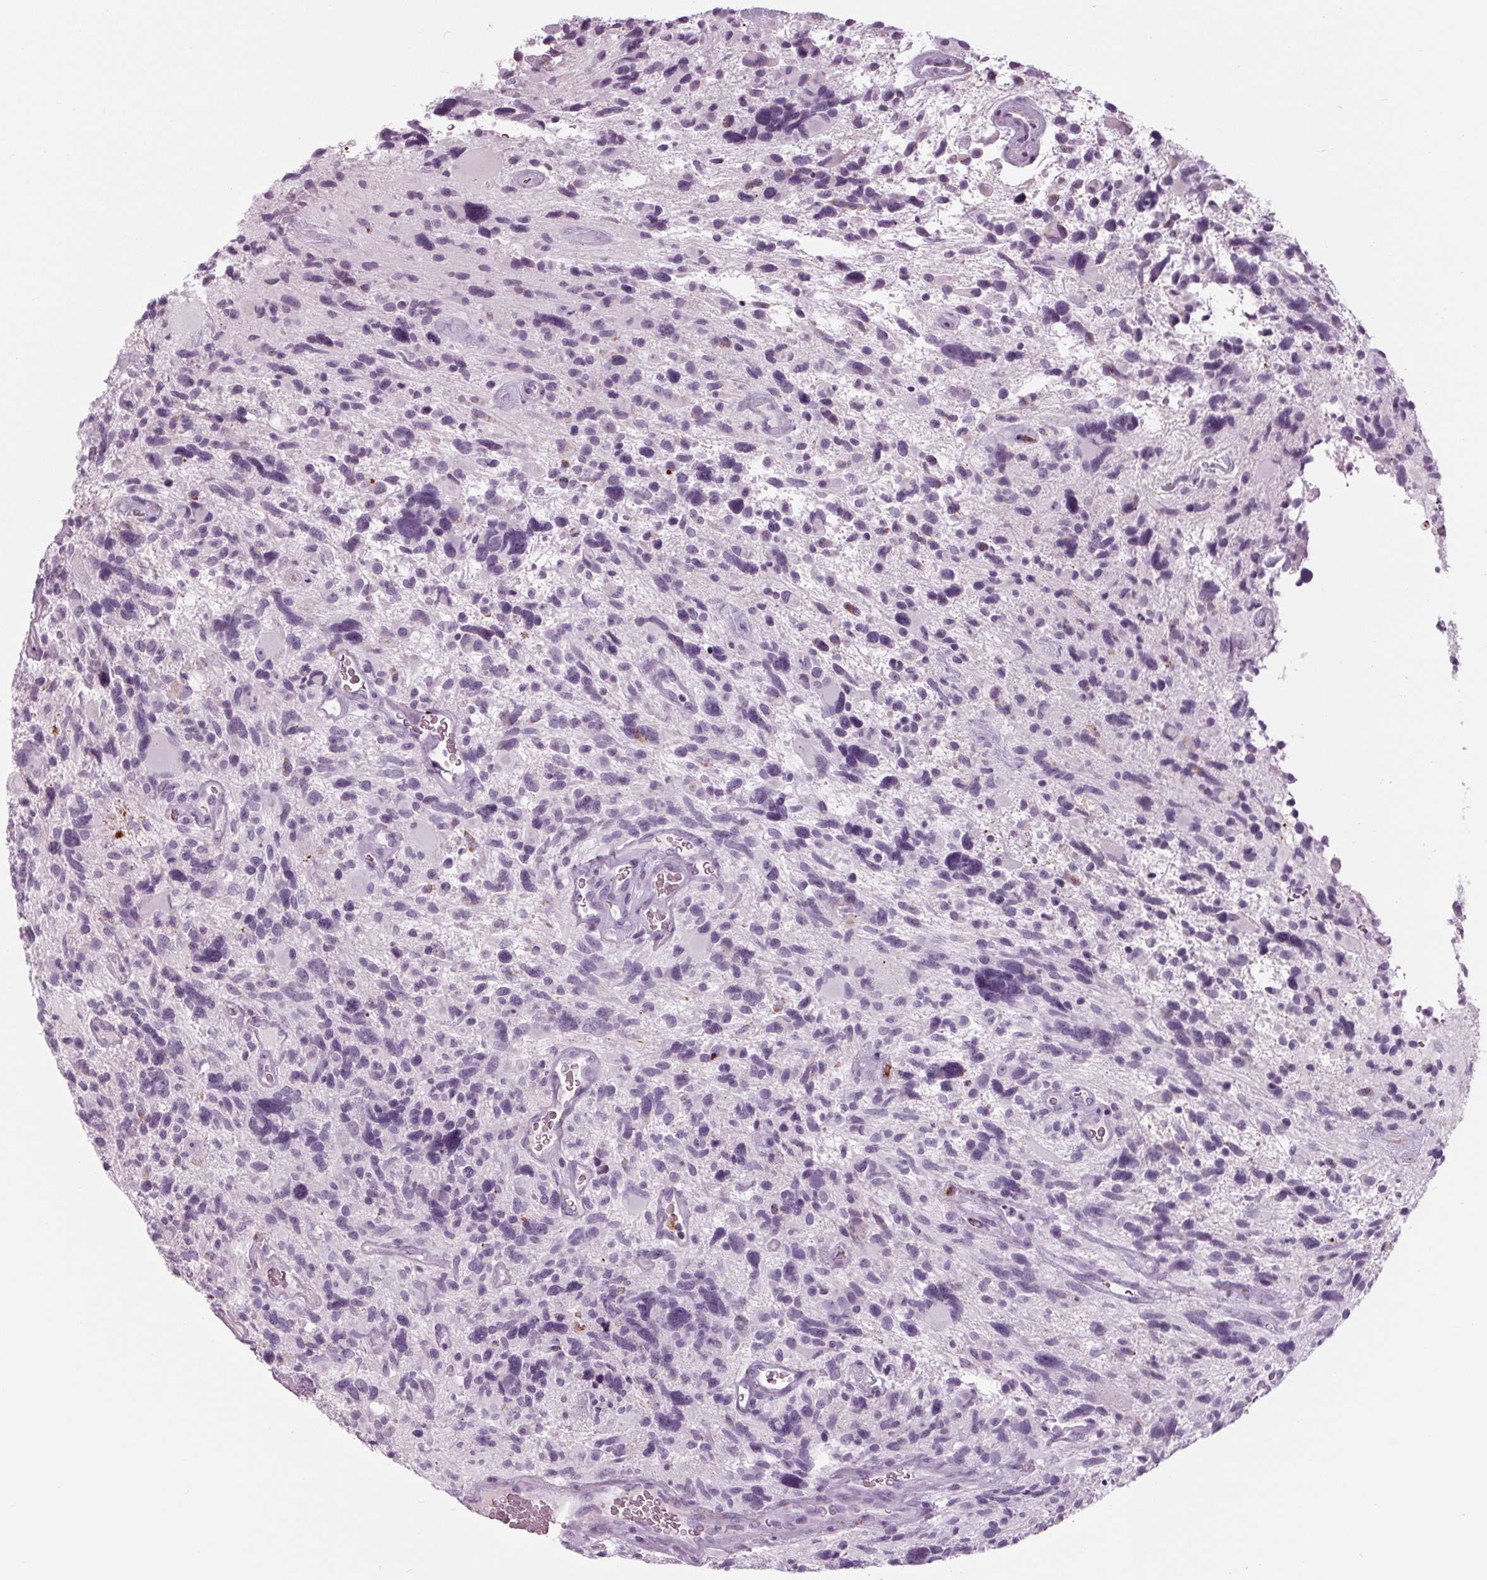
{"staining": {"intensity": "negative", "quantity": "none", "location": "none"}, "tissue": "glioma", "cell_type": "Tumor cells", "image_type": "cancer", "snomed": [{"axis": "morphology", "description": "Glioma, malignant, High grade"}, {"axis": "topography", "description": "Brain"}], "caption": "An IHC micrograph of high-grade glioma (malignant) is shown. There is no staining in tumor cells of high-grade glioma (malignant).", "gene": "CYP3A43", "patient": {"sex": "male", "age": 49}}